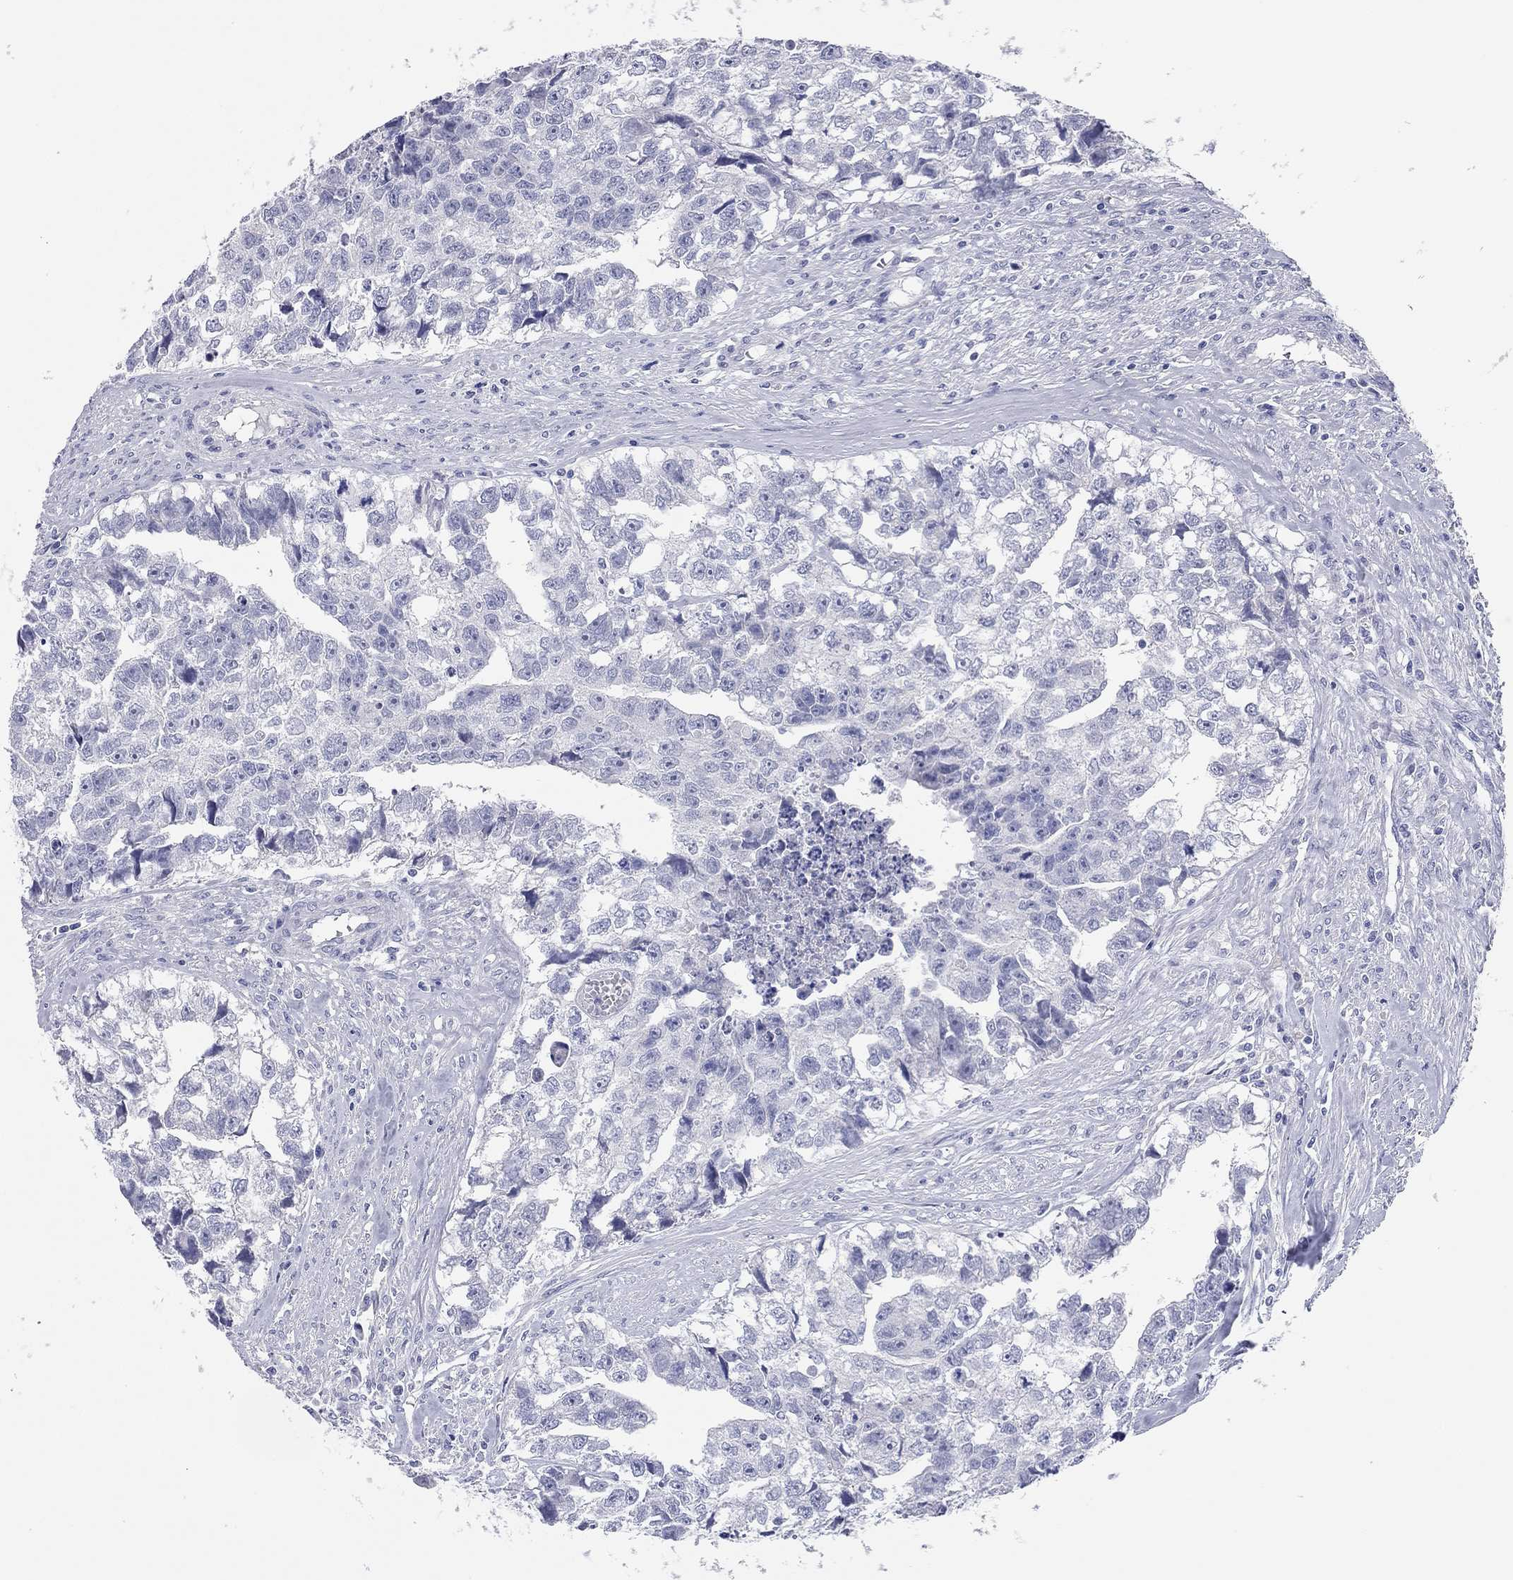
{"staining": {"intensity": "negative", "quantity": "none", "location": "none"}, "tissue": "testis cancer", "cell_type": "Tumor cells", "image_type": "cancer", "snomed": [{"axis": "morphology", "description": "Carcinoma, Embryonal, NOS"}, {"axis": "morphology", "description": "Teratoma, malignant, NOS"}, {"axis": "topography", "description": "Testis"}], "caption": "Tumor cells show no significant expression in testis cancer.", "gene": "TMEM221", "patient": {"sex": "male", "age": 44}}